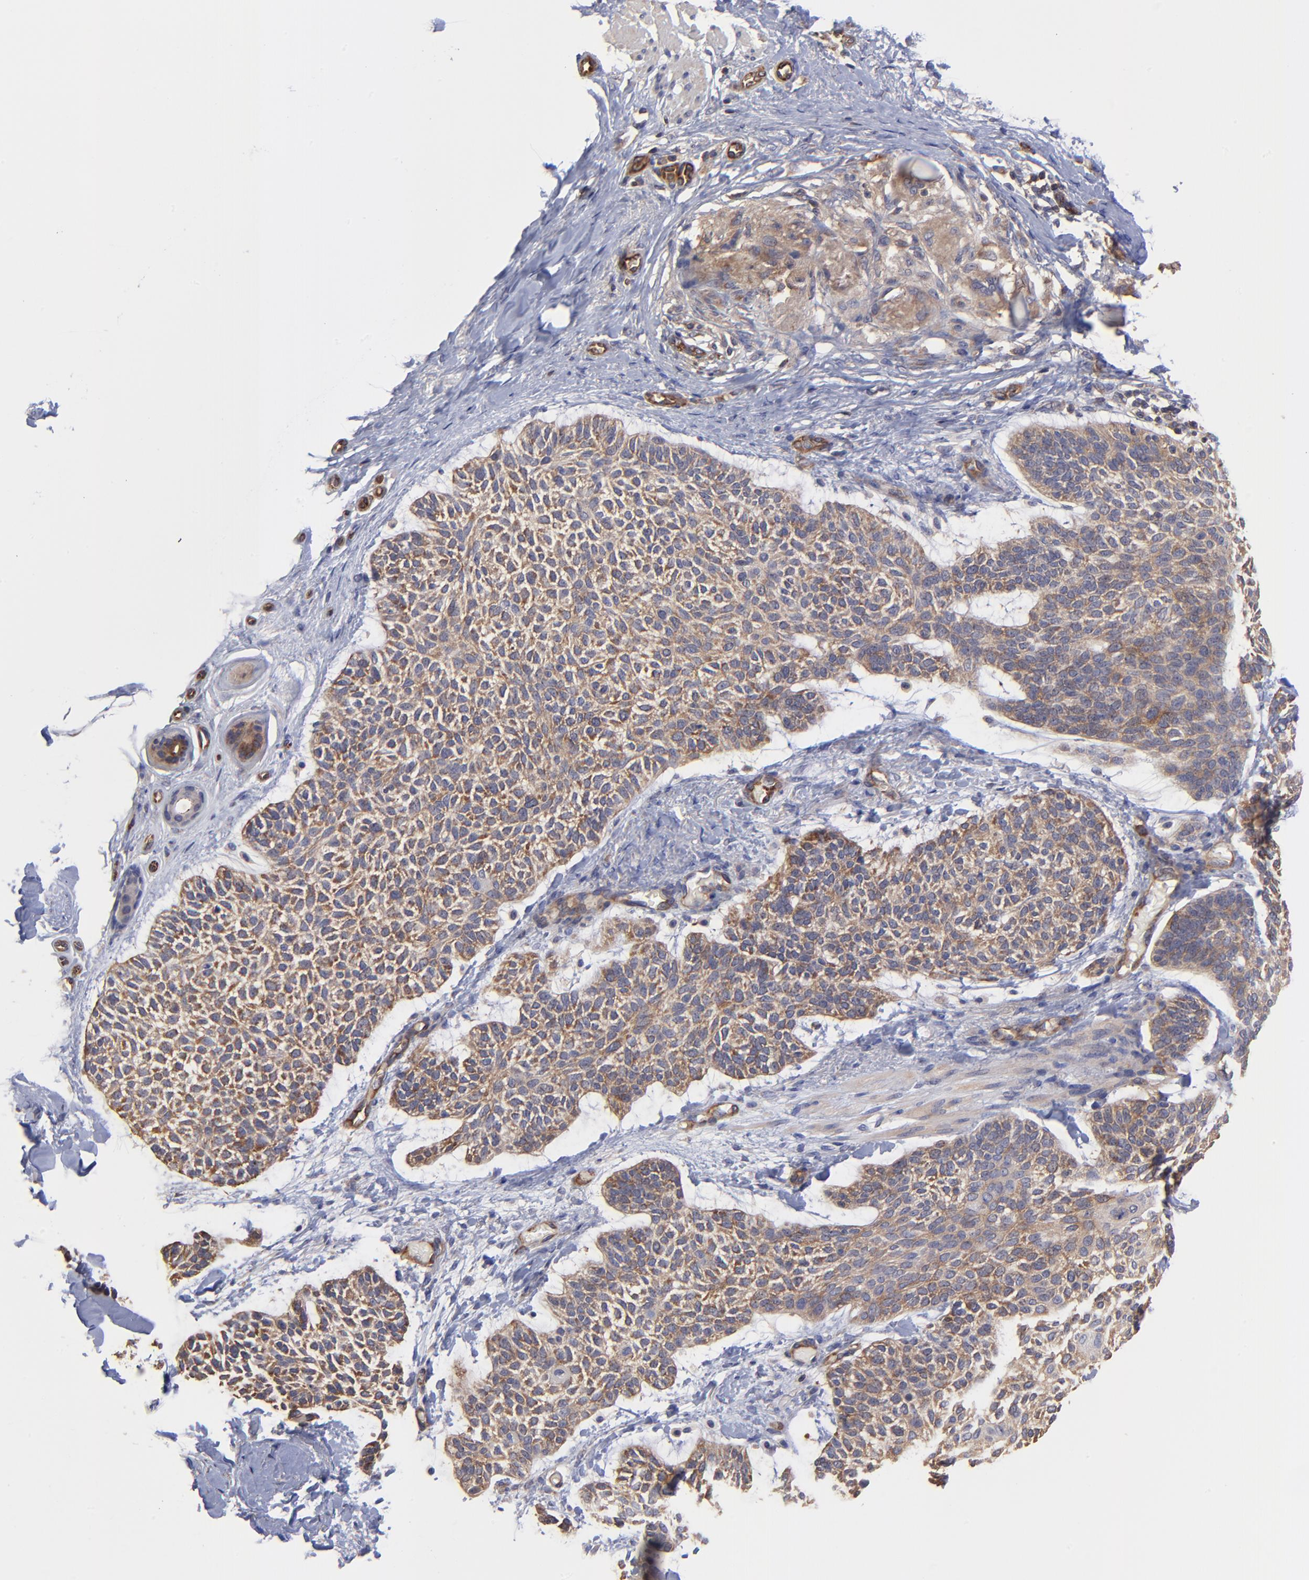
{"staining": {"intensity": "moderate", "quantity": ">75%", "location": "cytoplasmic/membranous"}, "tissue": "skin cancer", "cell_type": "Tumor cells", "image_type": "cancer", "snomed": [{"axis": "morphology", "description": "Normal tissue, NOS"}, {"axis": "morphology", "description": "Basal cell carcinoma"}, {"axis": "topography", "description": "Skin"}], "caption": "Moderate cytoplasmic/membranous positivity for a protein is present in about >75% of tumor cells of basal cell carcinoma (skin) using immunohistochemistry (IHC).", "gene": "ASB7", "patient": {"sex": "female", "age": 70}}